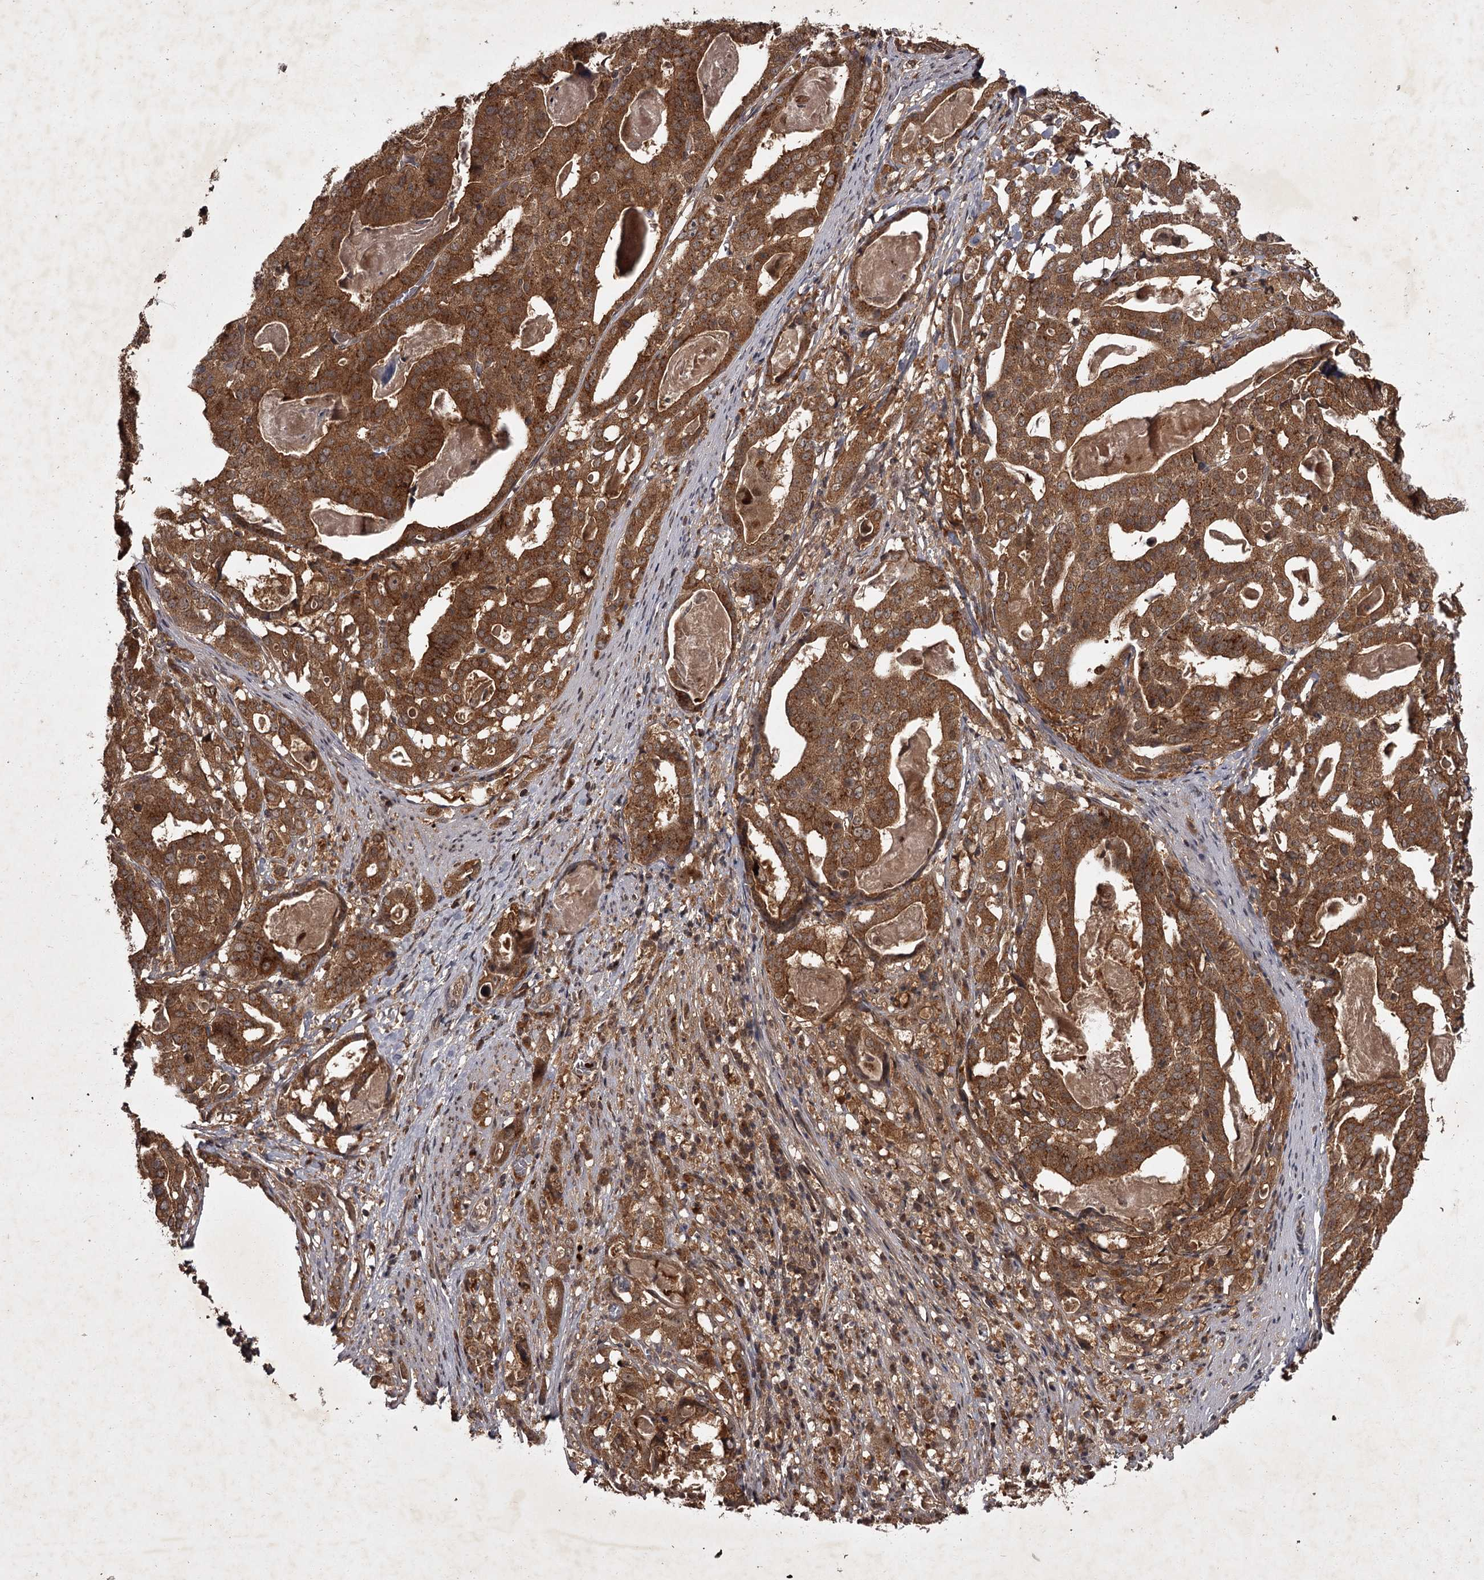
{"staining": {"intensity": "strong", "quantity": ">75%", "location": "cytoplasmic/membranous"}, "tissue": "stomach cancer", "cell_type": "Tumor cells", "image_type": "cancer", "snomed": [{"axis": "morphology", "description": "Adenocarcinoma, NOS"}, {"axis": "topography", "description": "Stomach"}], "caption": "High-power microscopy captured an immunohistochemistry (IHC) photomicrograph of stomach cancer, revealing strong cytoplasmic/membranous positivity in about >75% of tumor cells. The protein is shown in brown color, while the nuclei are stained blue.", "gene": "TBC1D23", "patient": {"sex": "male", "age": 48}}